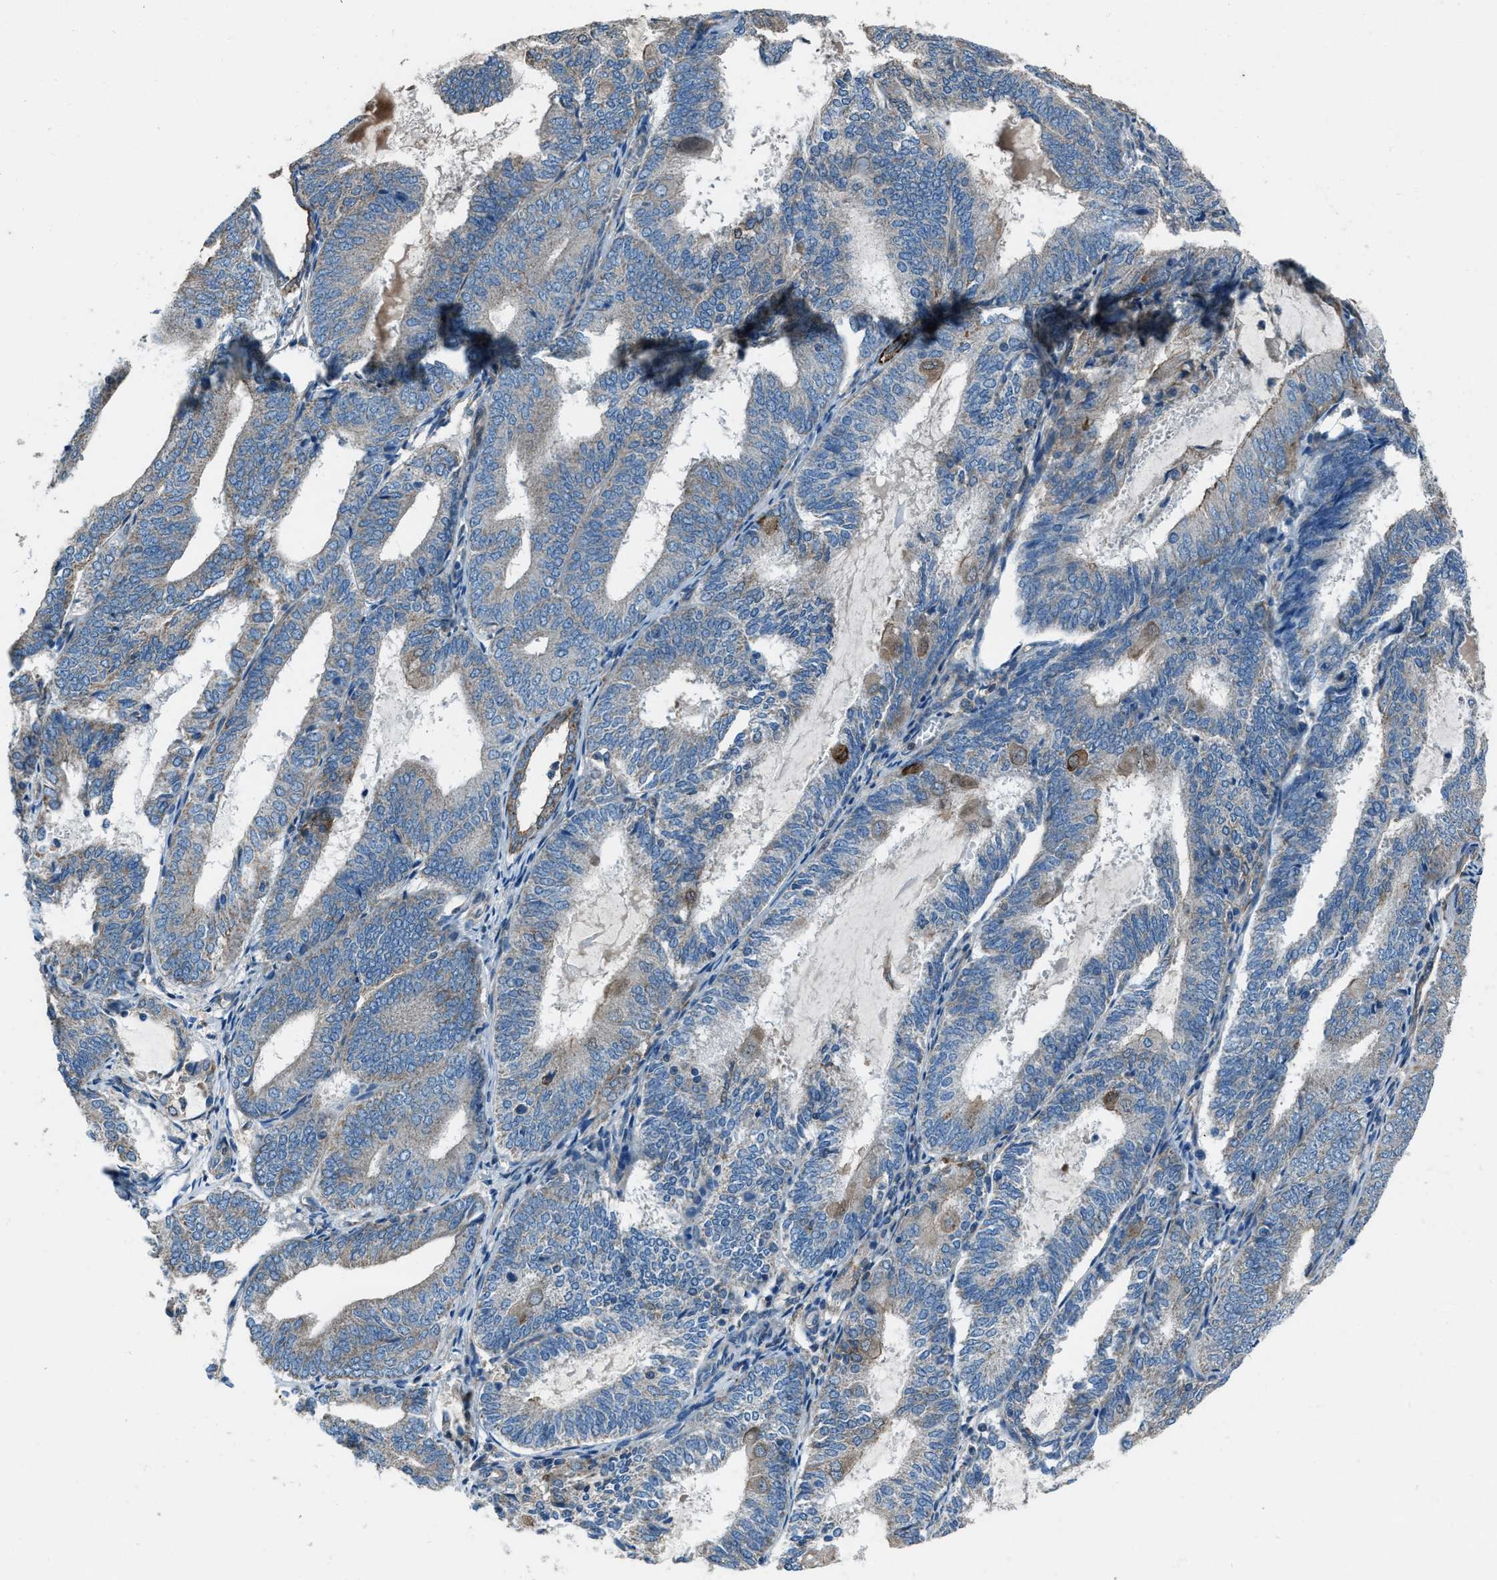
{"staining": {"intensity": "moderate", "quantity": "<25%", "location": "cytoplasmic/membranous"}, "tissue": "endometrial cancer", "cell_type": "Tumor cells", "image_type": "cancer", "snomed": [{"axis": "morphology", "description": "Adenocarcinoma, NOS"}, {"axis": "topography", "description": "Endometrium"}], "caption": "Protein positivity by IHC reveals moderate cytoplasmic/membranous positivity in about <25% of tumor cells in endometrial cancer.", "gene": "SVIL", "patient": {"sex": "female", "age": 81}}